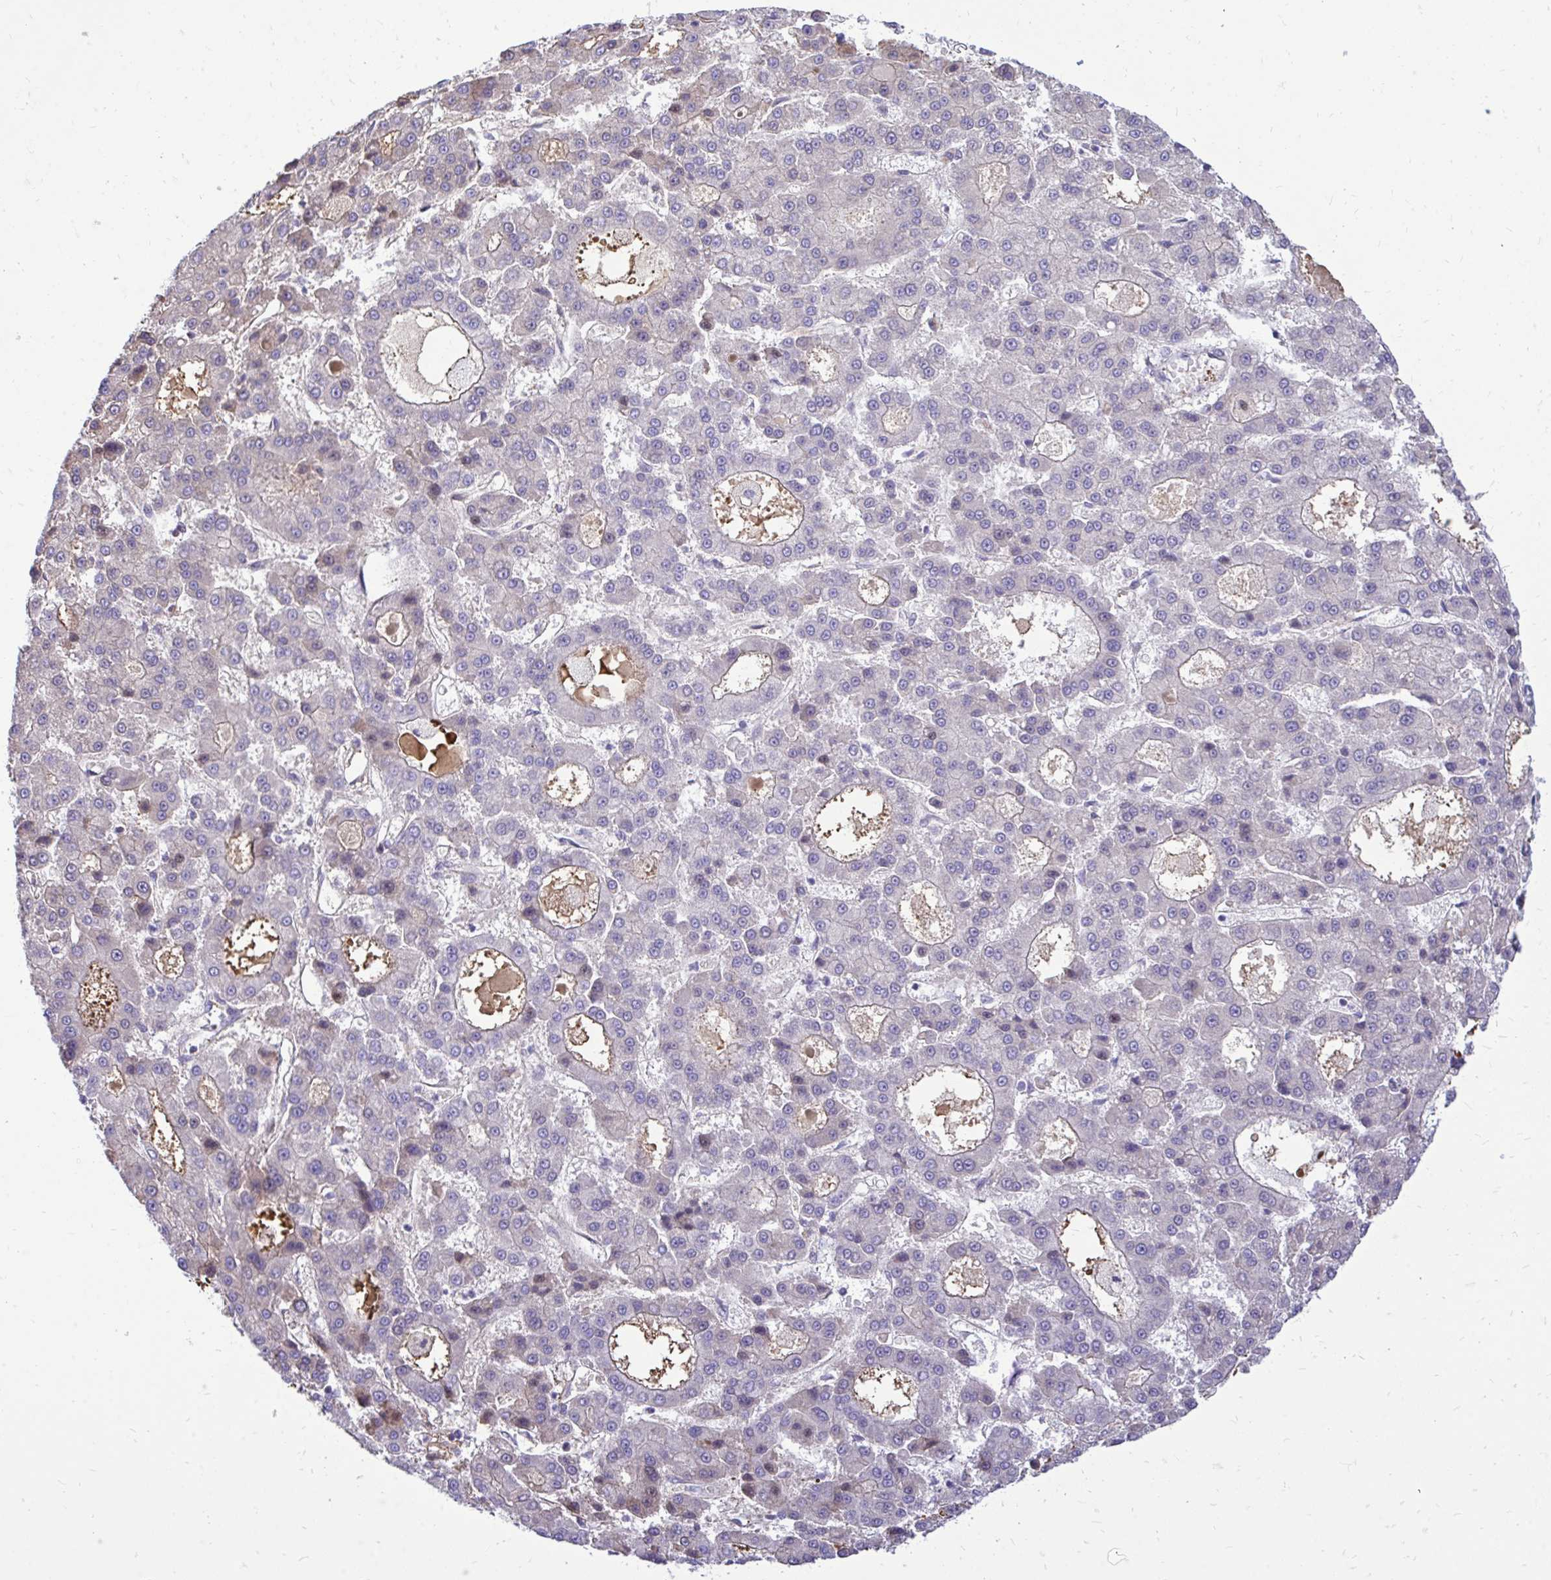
{"staining": {"intensity": "weak", "quantity": "<25%", "location": "cytoplasmic/membranous"}, "tissue": "liver cancer", "cell_type": "Tumor cells", "image_type": "cancer", "snomed": [{"axis": "morphology", "description": "Carcinoma, Hepatocellular, NOS"}, {"axis": "topography", "description": "Liver"}], "caption": "Immunohistochemistry micrograph of liver hepatocellular carcinoma stained for a protein (brown), which demonstrates no positivity in tumor cells.", "gene": "ATP13A2", "patient": {"sex": "male", "age": 70}}